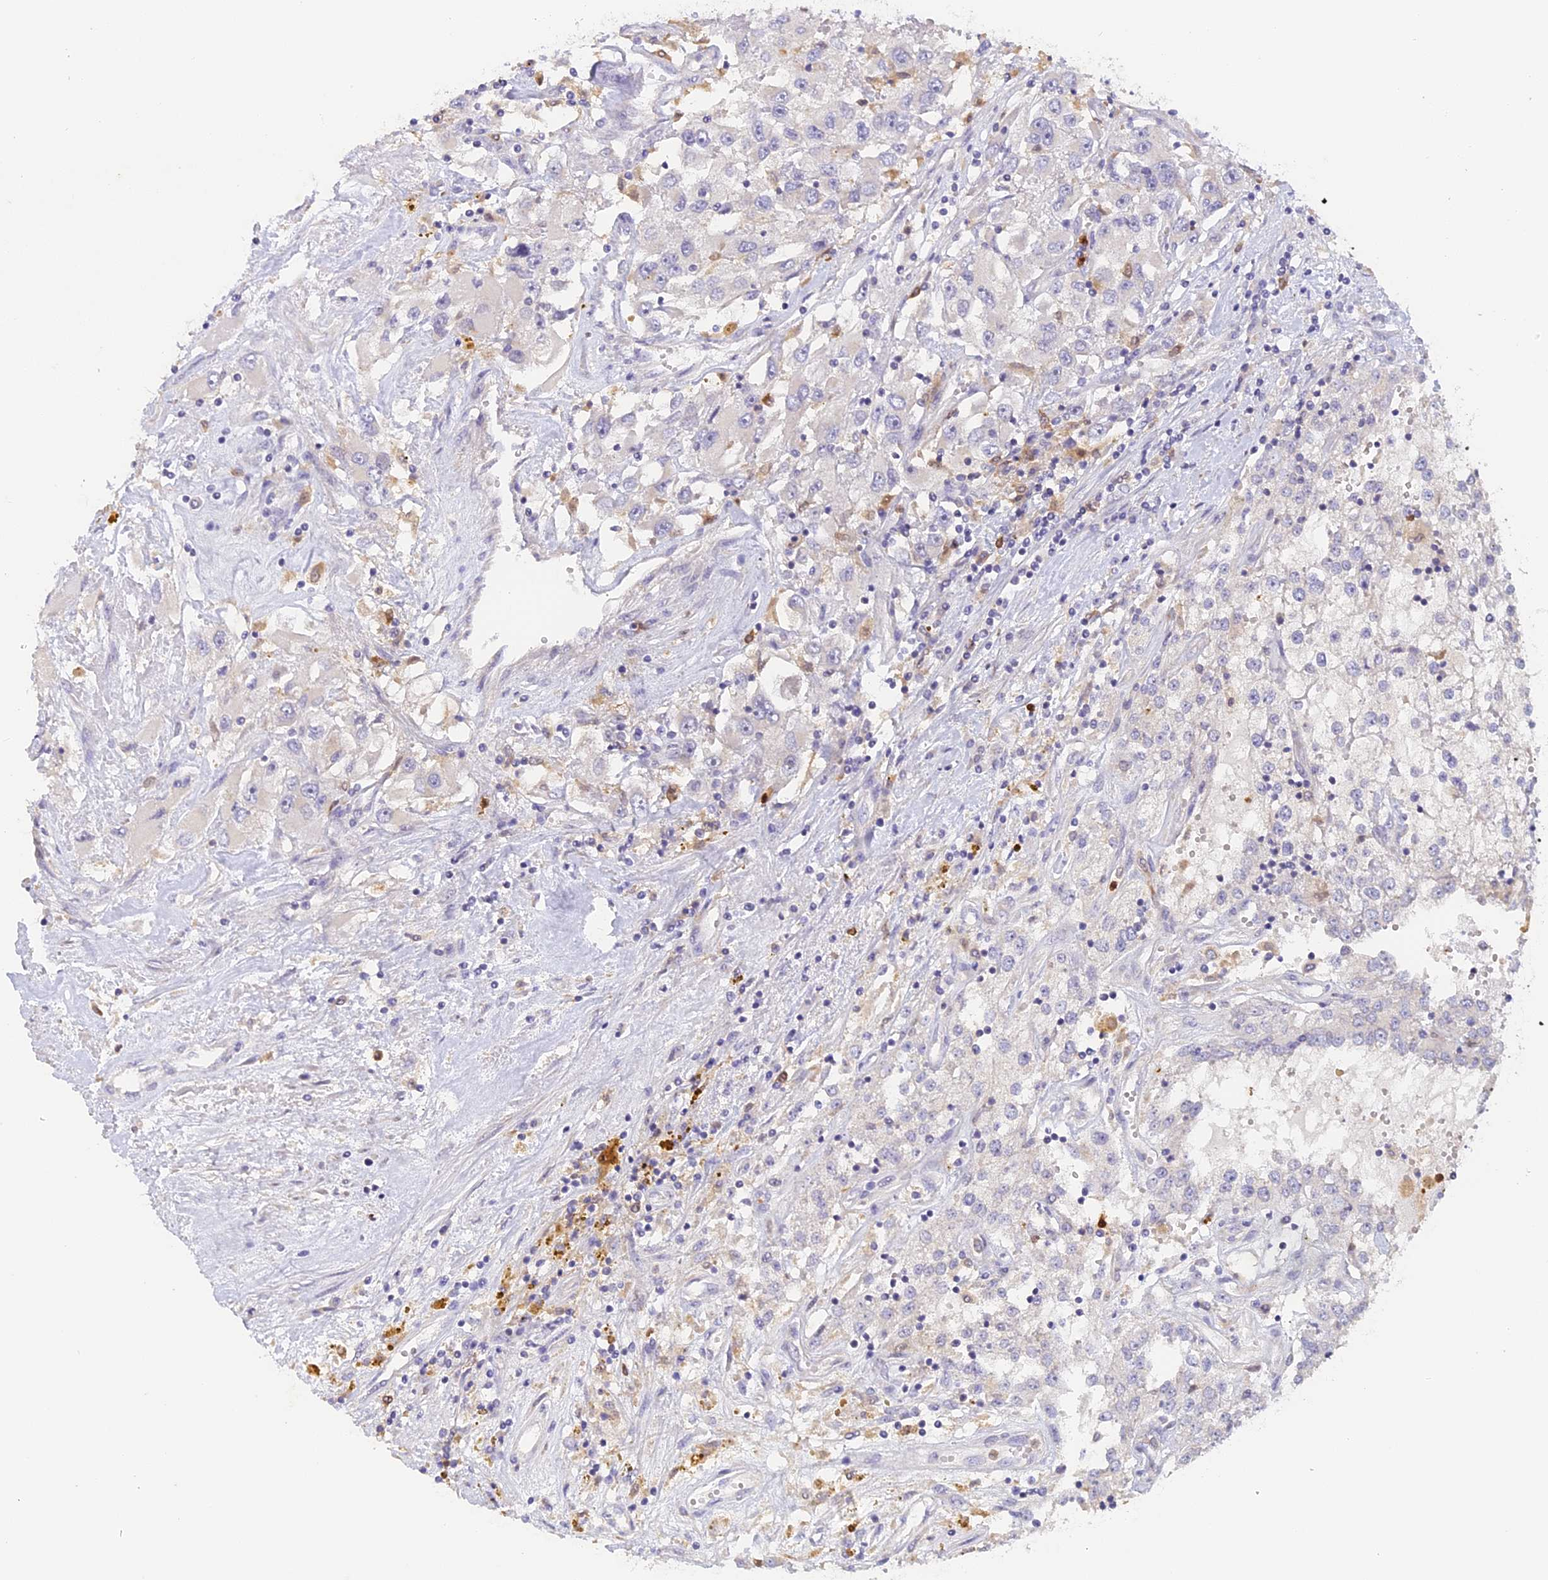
{"staining": {"intensity": "negative", "quantity": "none", "location": "none"}, "tissue": "renal cancer", "cell_type": "Tumor cells", "image_type": "cancer", "snomed": [{"axis": "morphology", "description": "Adenocarcinoma, NOS"}, {"axis": "topography", "description": "Kidney"}], "caption": "The image shows no staining of tumor cells in renal adenocarcinoma. The staining was performed using DAB (3,3'-diaminobenzidine) to visualize the protein expression in brown, while the nuclei were stained in blue with hematoxylin (Magnification: 20x).", "gene": "NCF4", "patient": {"sex": "female", "age": 52}}